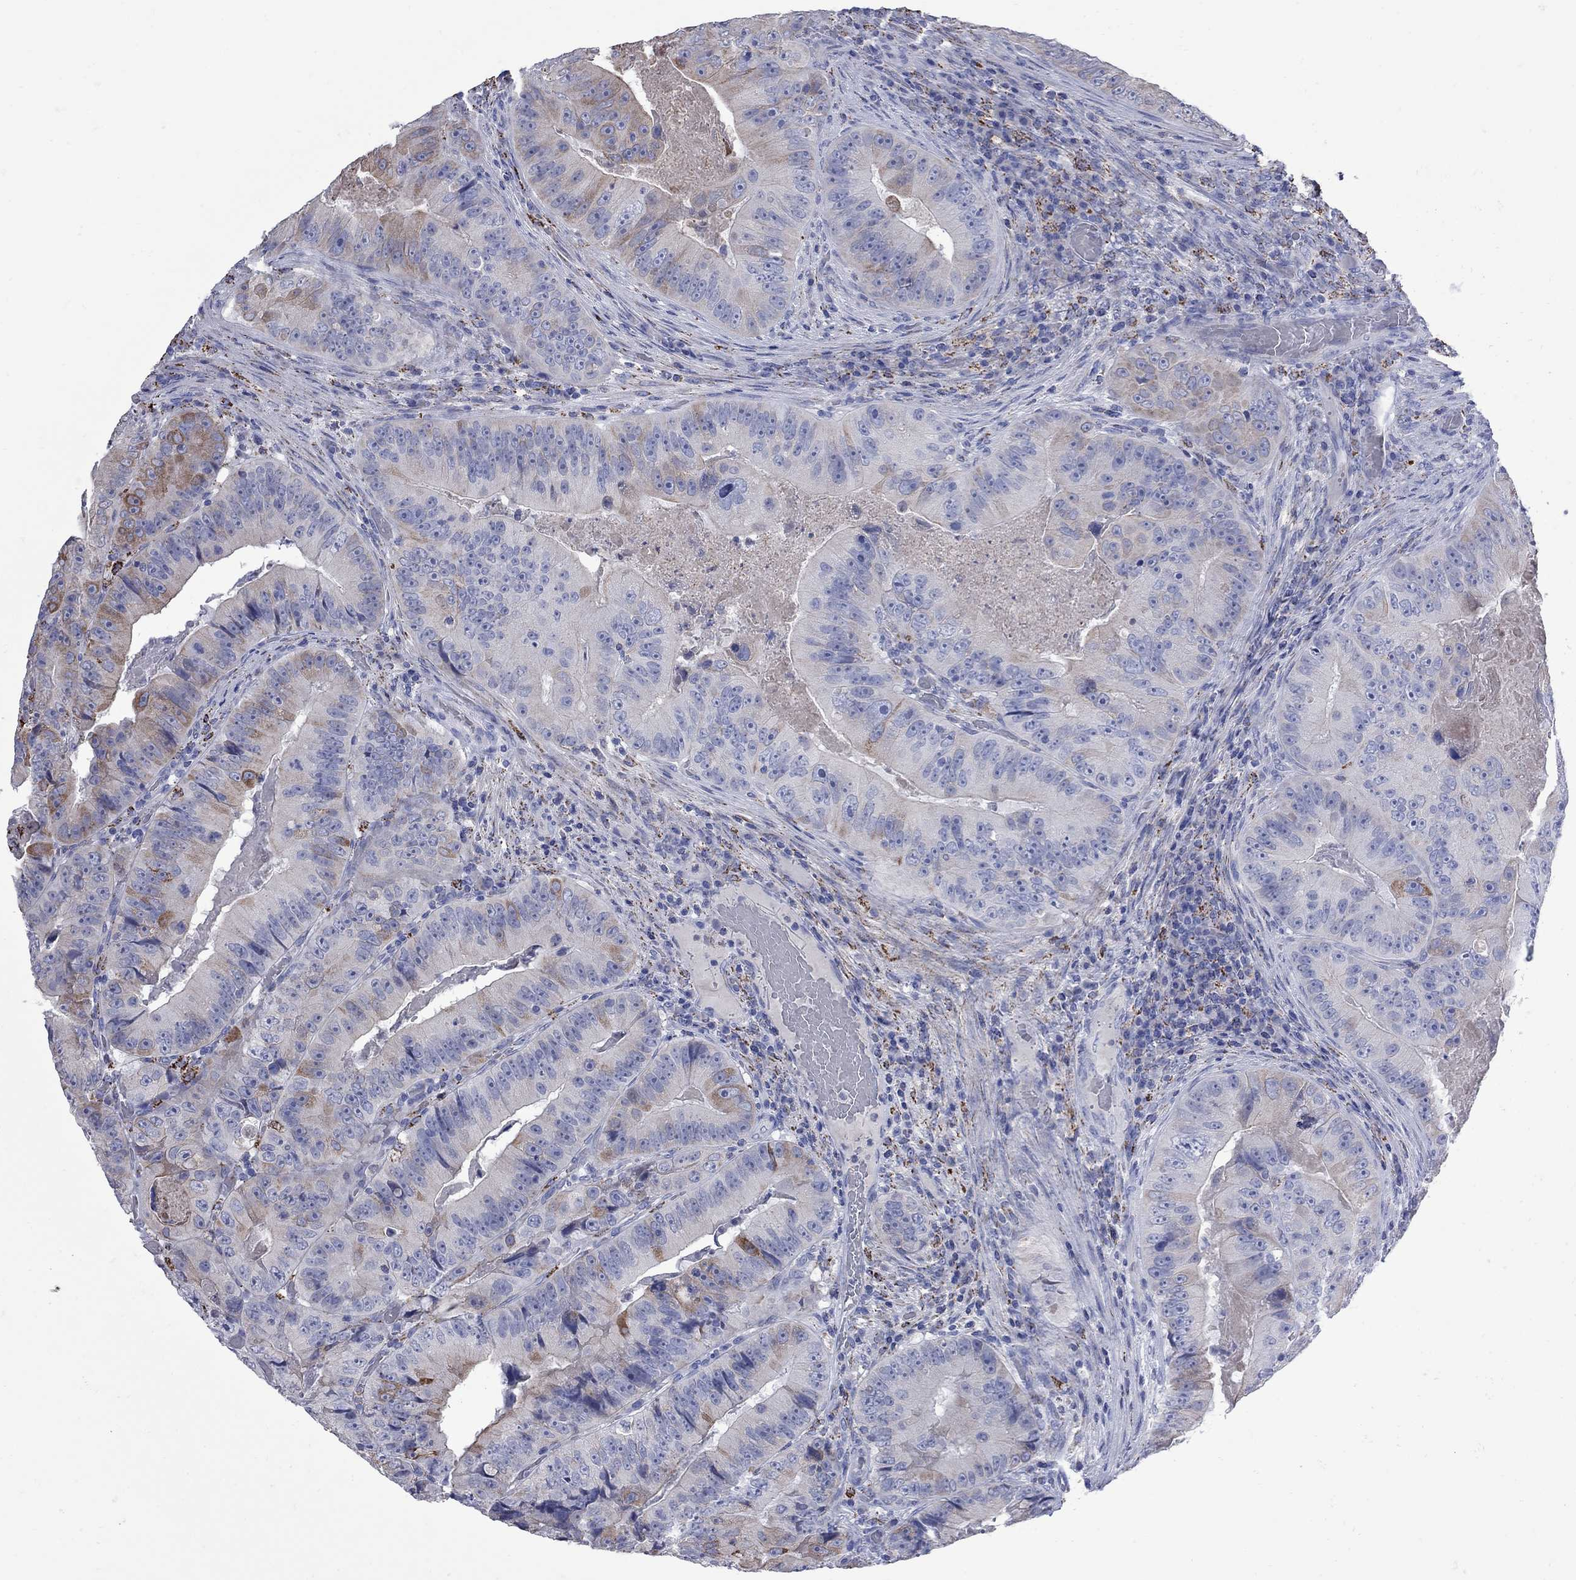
{"staining": {"intensity": "moderate", "quantity": "<25%", "location": "cytoplasmic/membranous"}, "tissue": "colorectal cancer", "cell_type": "Tumor cells", "image_type": "cancer", "snomed": [{"axis": "morphology", "description": "Adenocarcinoma, NOS"}, {"axis": "topography", "description": "Colon"}], "caption": "Moderate cytoplasmic/membranous staining for a protein is seen in approximately <25% of tumor cells of colorectal adenocarcinoma using immunohistochemistry.", "gene": "SESTD1", "patient": {"sex": "female", "age": 86}}